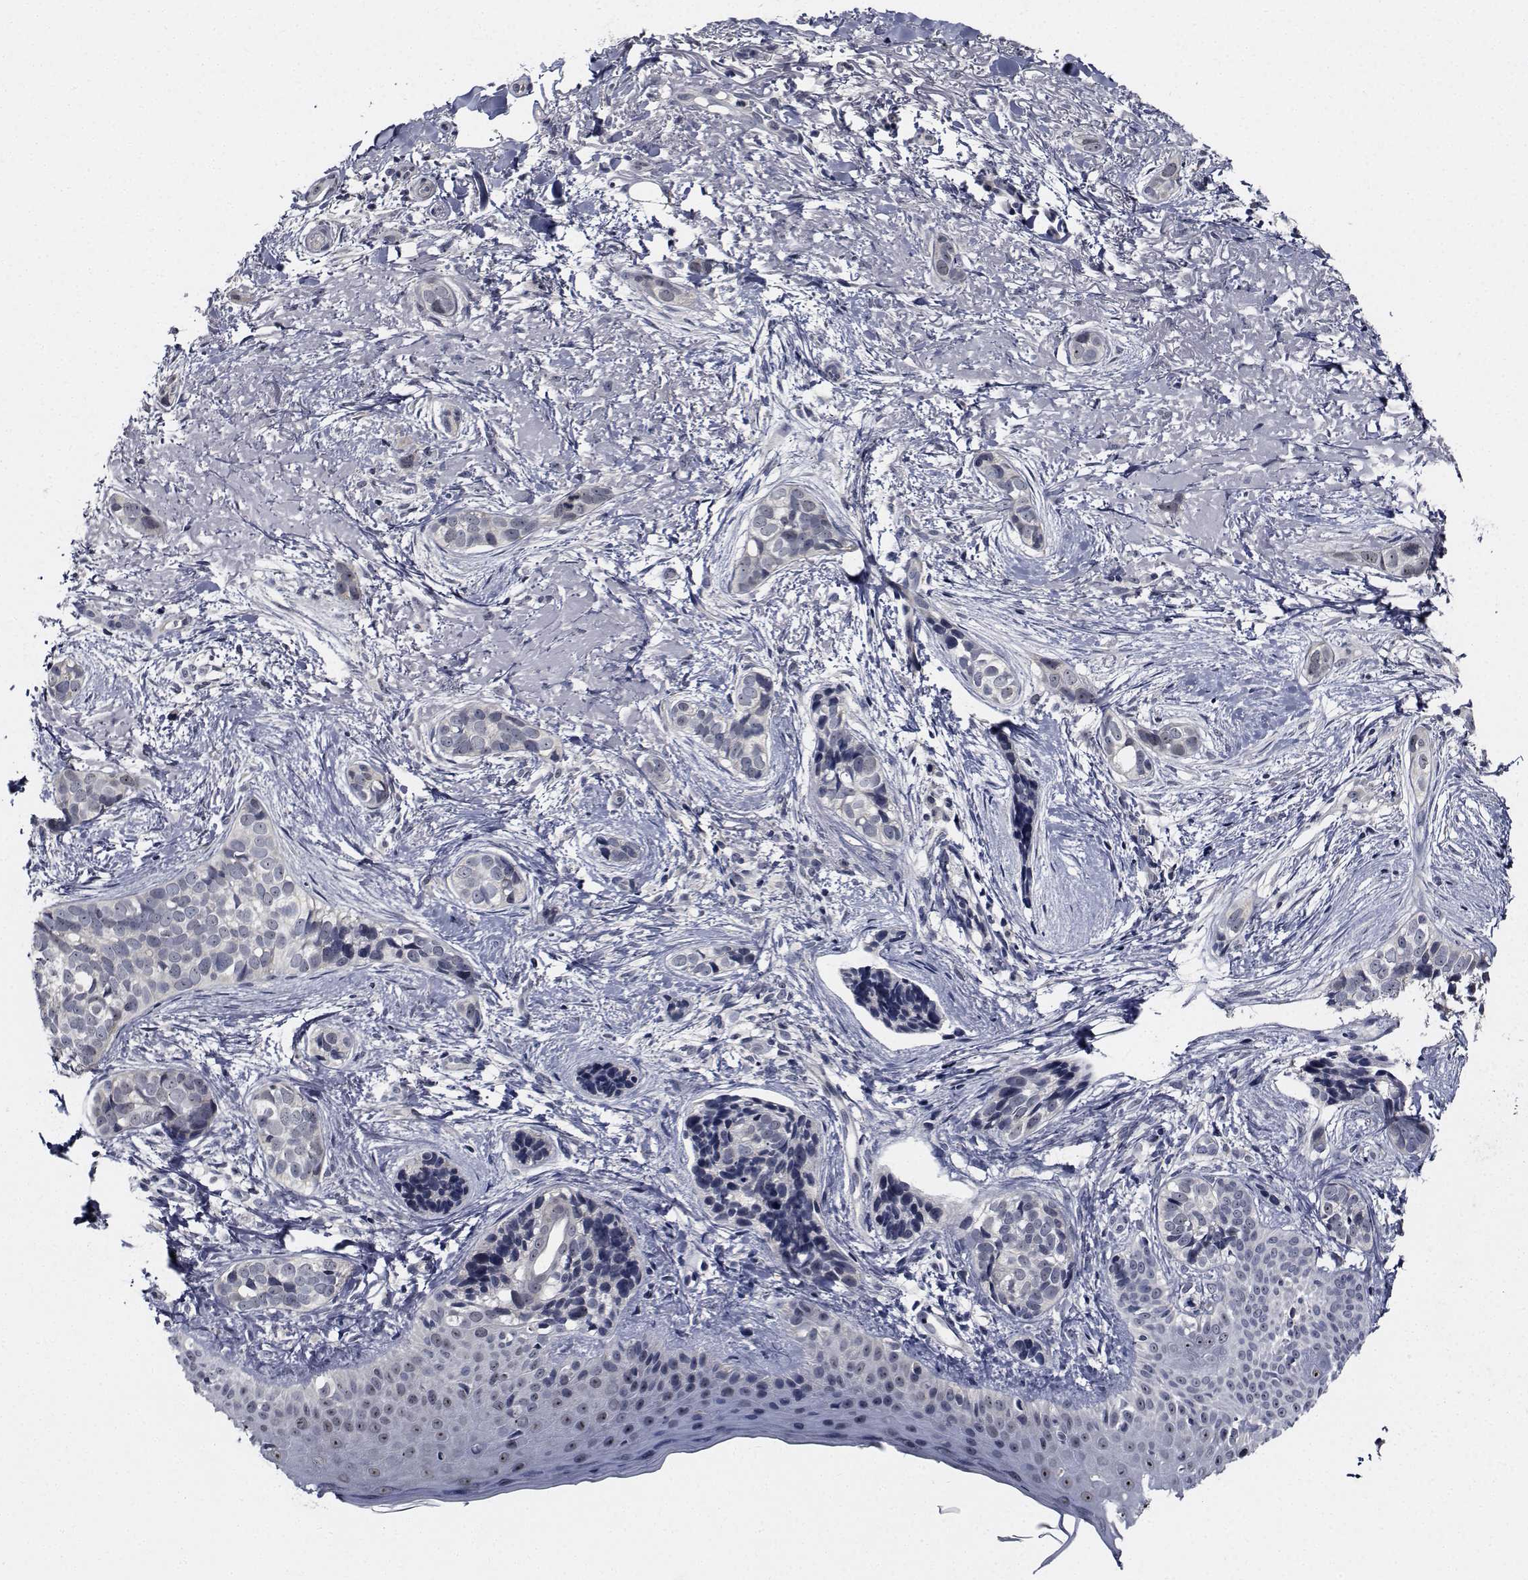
{"staining": {"intensity": "negative", "quantity": "none", "location": "none"}, "tissue": "skin cancer", "cell_type": "Tumor cells", "image_type": "cancer", "snomed": [{"axis": "morphology", "description": "Basal cell carcinoma"}, {"axis": "topography", "description": "Skin"}], "caption": "Tumor cells are negative for protein expression in human basal cell carcinoma (skin).", "gene": "NVL", "patient": {"sex": "male", "age": 87}}